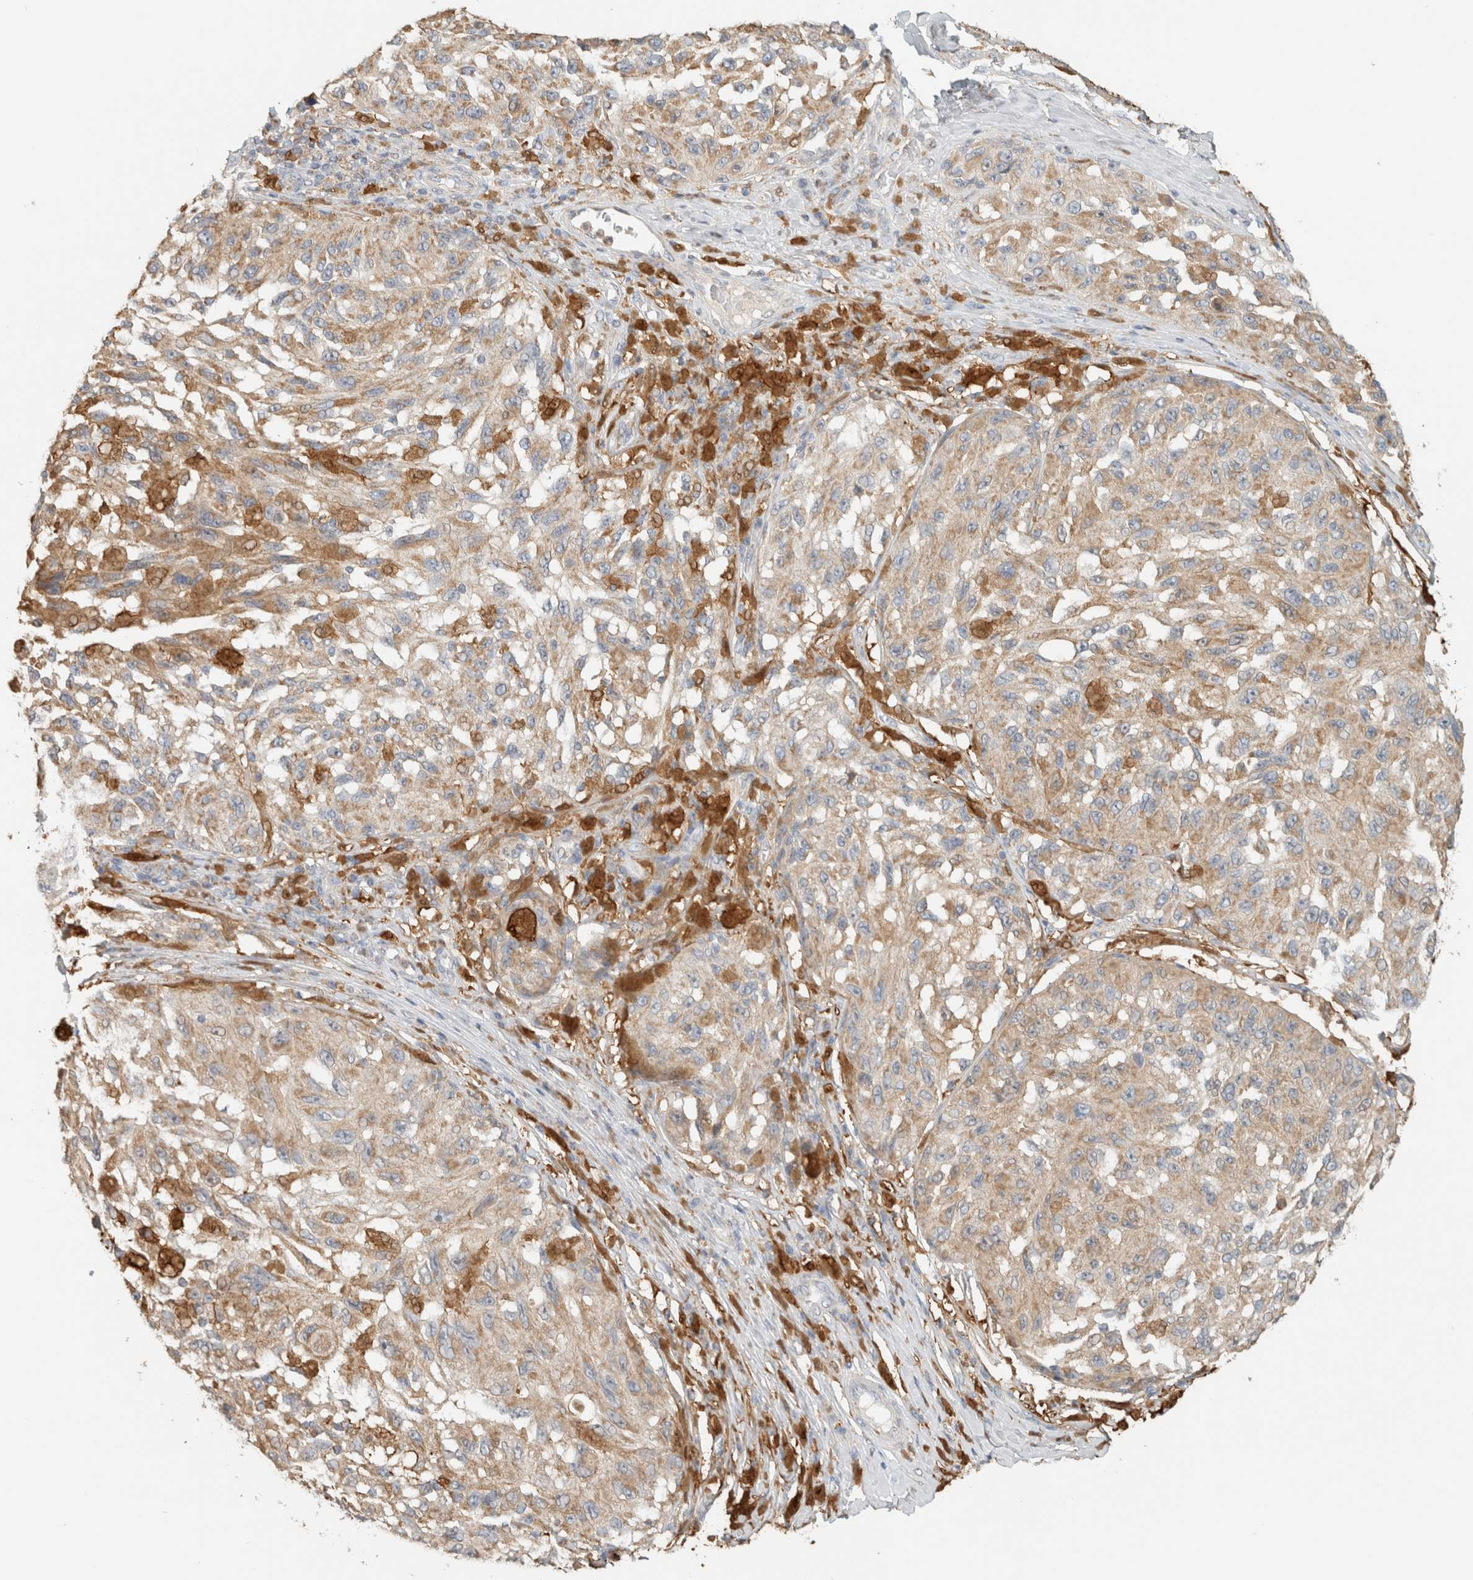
{"staining": {"intensity": "weak", "quantity": ">75%", "location": "cytoplasmic/membranous"}, "tissue": "melanoma", "cell_type": "Tumor cells", "image_type": "cancer", "snomed": [{"axis": "morphology", "description": "Malignant melanoma, NOS"}, {"axis": "topography", "description": "Skin"}], "caption": "There is low levels of weak cytoplasmic/membranous staining in tumor cells of malignant melanoma, as demonstrated by immunohistochemical staining (brown color).", "gene": "CAPG", "patient": {"sex": "female", "age": 73}}